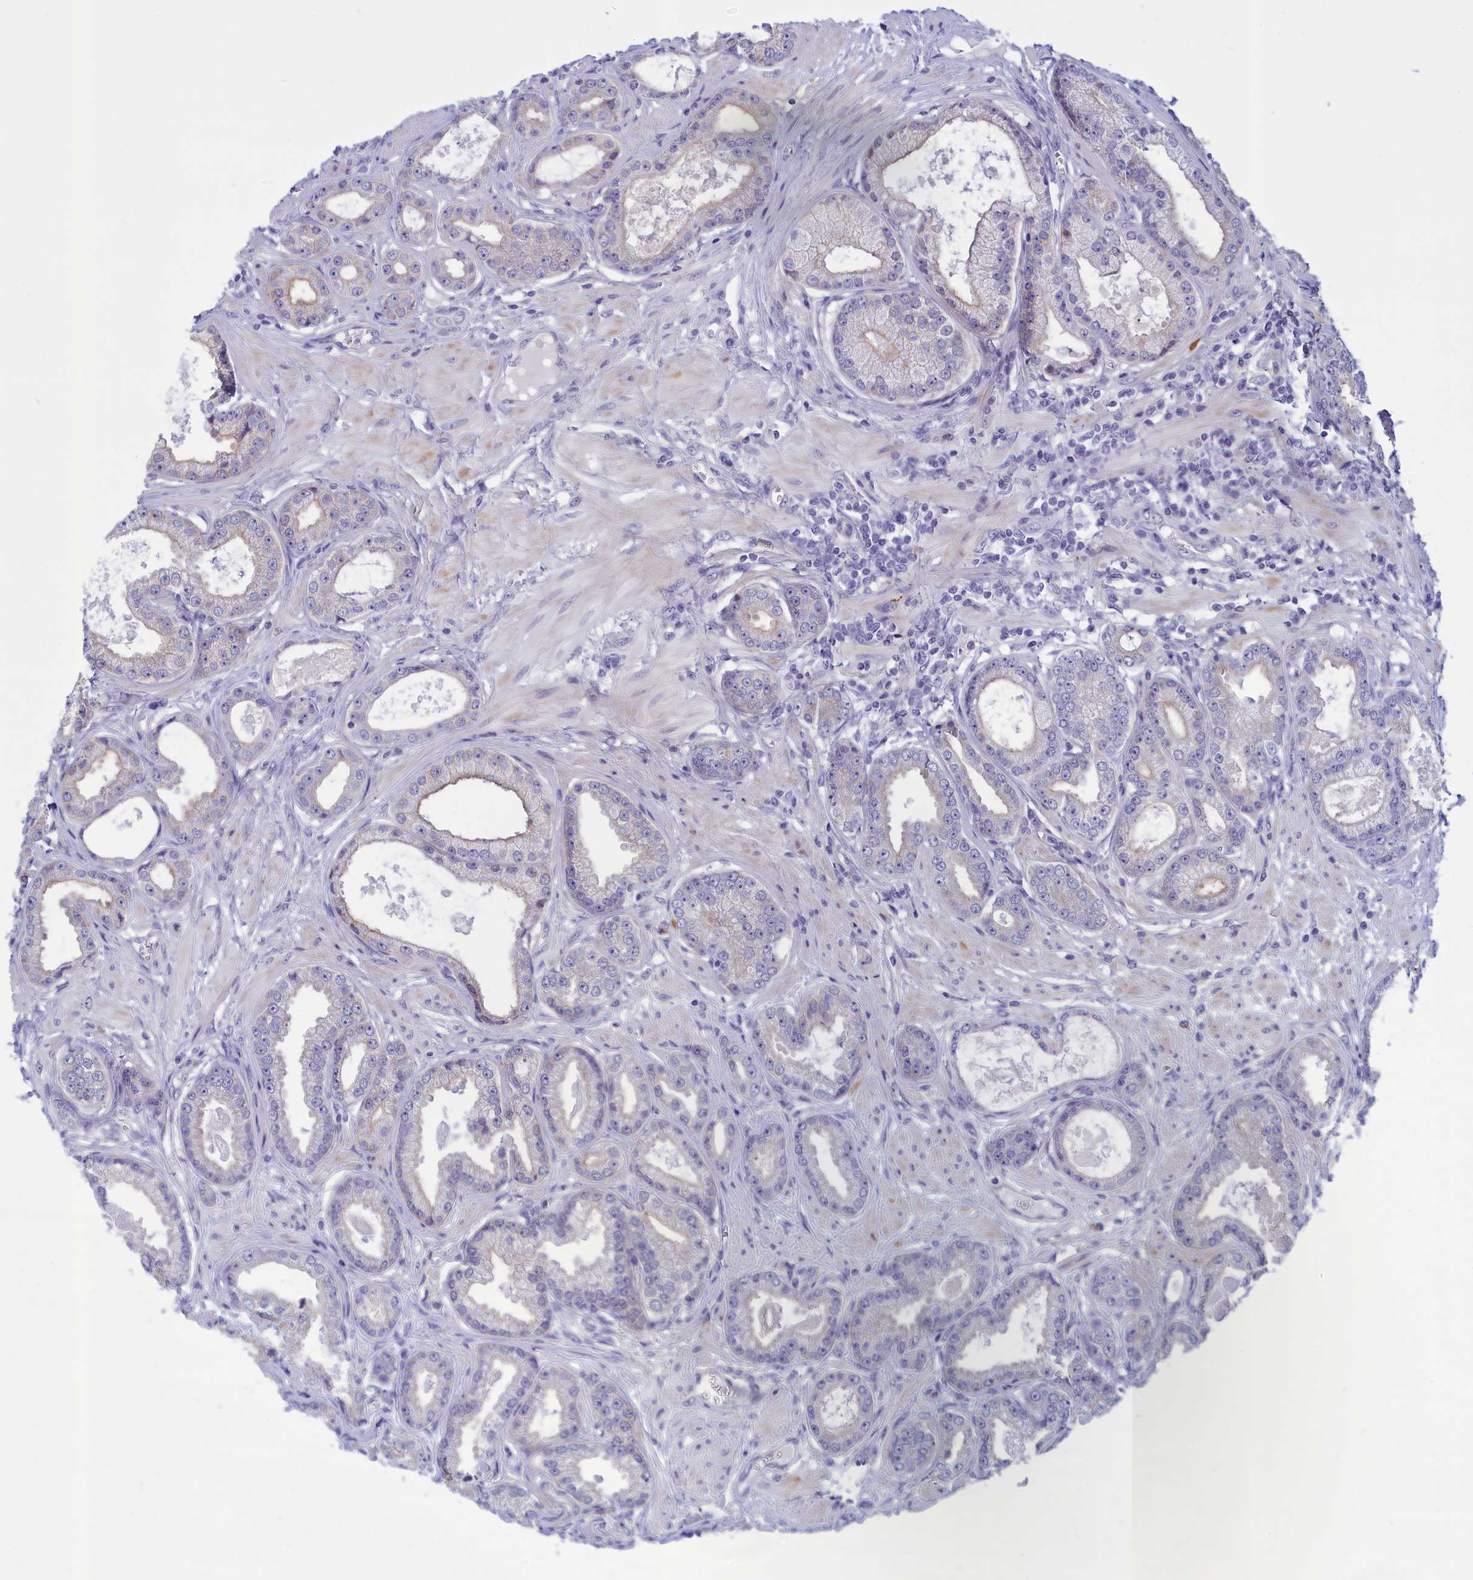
{"staining": {"intensity": "negative", "quantity": "none", "location": "none"}, "tissue": "prostate cancer", "cell_type": "Tumor cells", "image_type": "cancer", "snomed": [{"axis": "morphology", "description": "Adenocarcinoma, Low grade"}, {"axis": "topography", "description": "Prostate"}], "caption": "A high-resolution image shows immunohistochemistry (IHC) staining of prostate cancer, which exhibits no significant expression in tumor cells.", "gene": "CORO2A", "patient": {"sex": "male", "age": 64}}